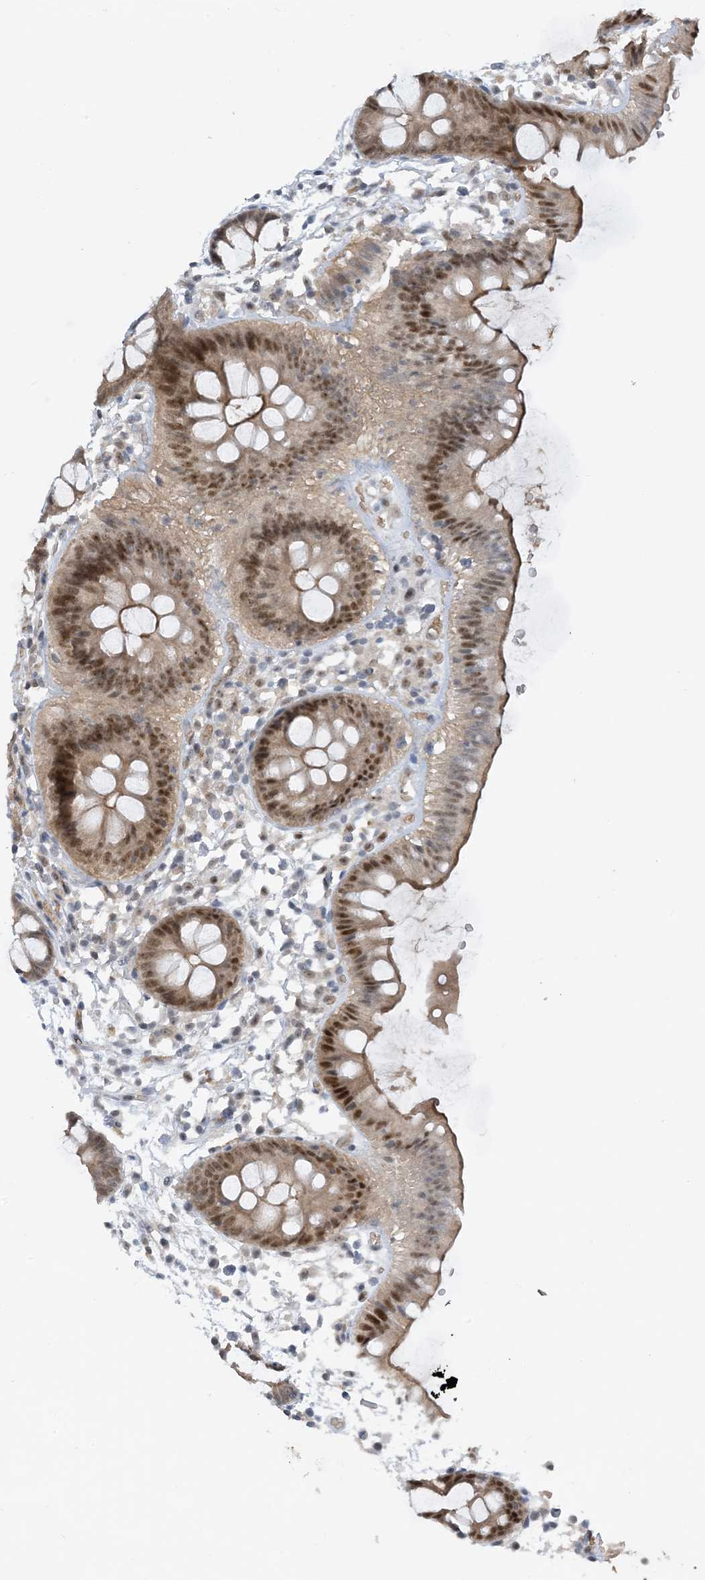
{"staining": {"intensity": "weak", "quantity": ">75%", "location": "cytoplasmic/membranous,nuclear"}, "tissue": "colon", "cell_type": "Endothelial cells", "image_type": "normal", "snomed": [{"axis": "morphology", "description": "Normal tissue, NOS"}, {"axis": "topography", "description": "Colon"}], "caption": "Protein expression analysis of normal colon shows weak cytoplasmic/membranous,nuclear expression in approximately >75% of endothelial cells.", "gene": "UBE2E1", "patient": {"sex": "male", "age": 56}}